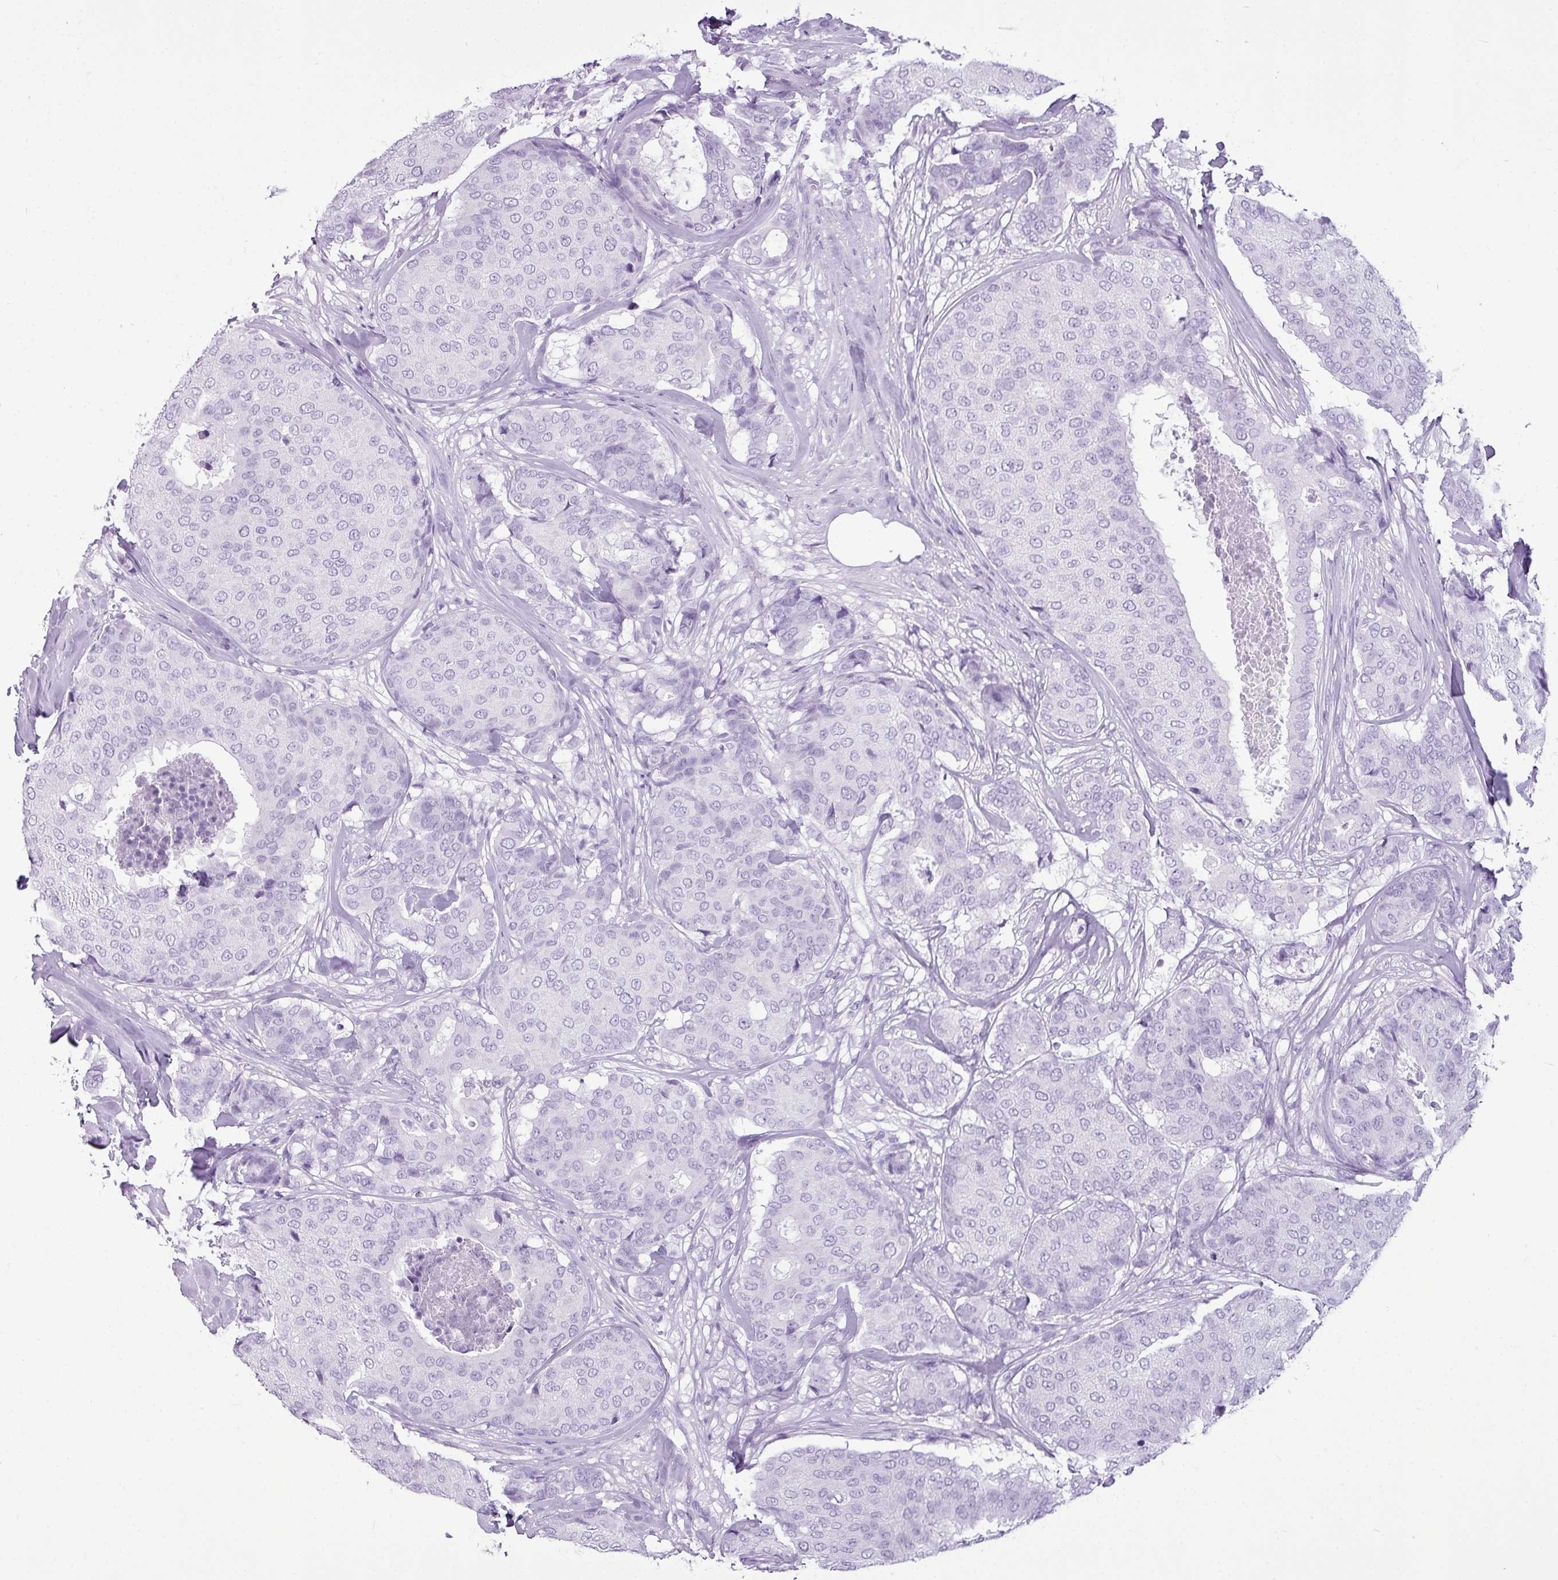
{"staining": {"intensity": "negative", "quantity": "none", "location": "none"}, "tissue": "breast cancer", "cell_type": "Tumor cells", "image_type": "cancer", "snomed": [{"axis": "morphology", "description": "Duct carcinoma"}, {"axis": "topography", "description": "Breast"}], "caption": "An IHC image of breast cancer (infiltrating ductal carcinoma) is shown. There is no staining in tumor cells of breast cancer (infiltrating ductal carcinoma). (DAB (3,3'-diaminobenzidine) IHC, high magnification).", "gene": "AMY1B", "patient": {"sex": "female", "age": 75}}